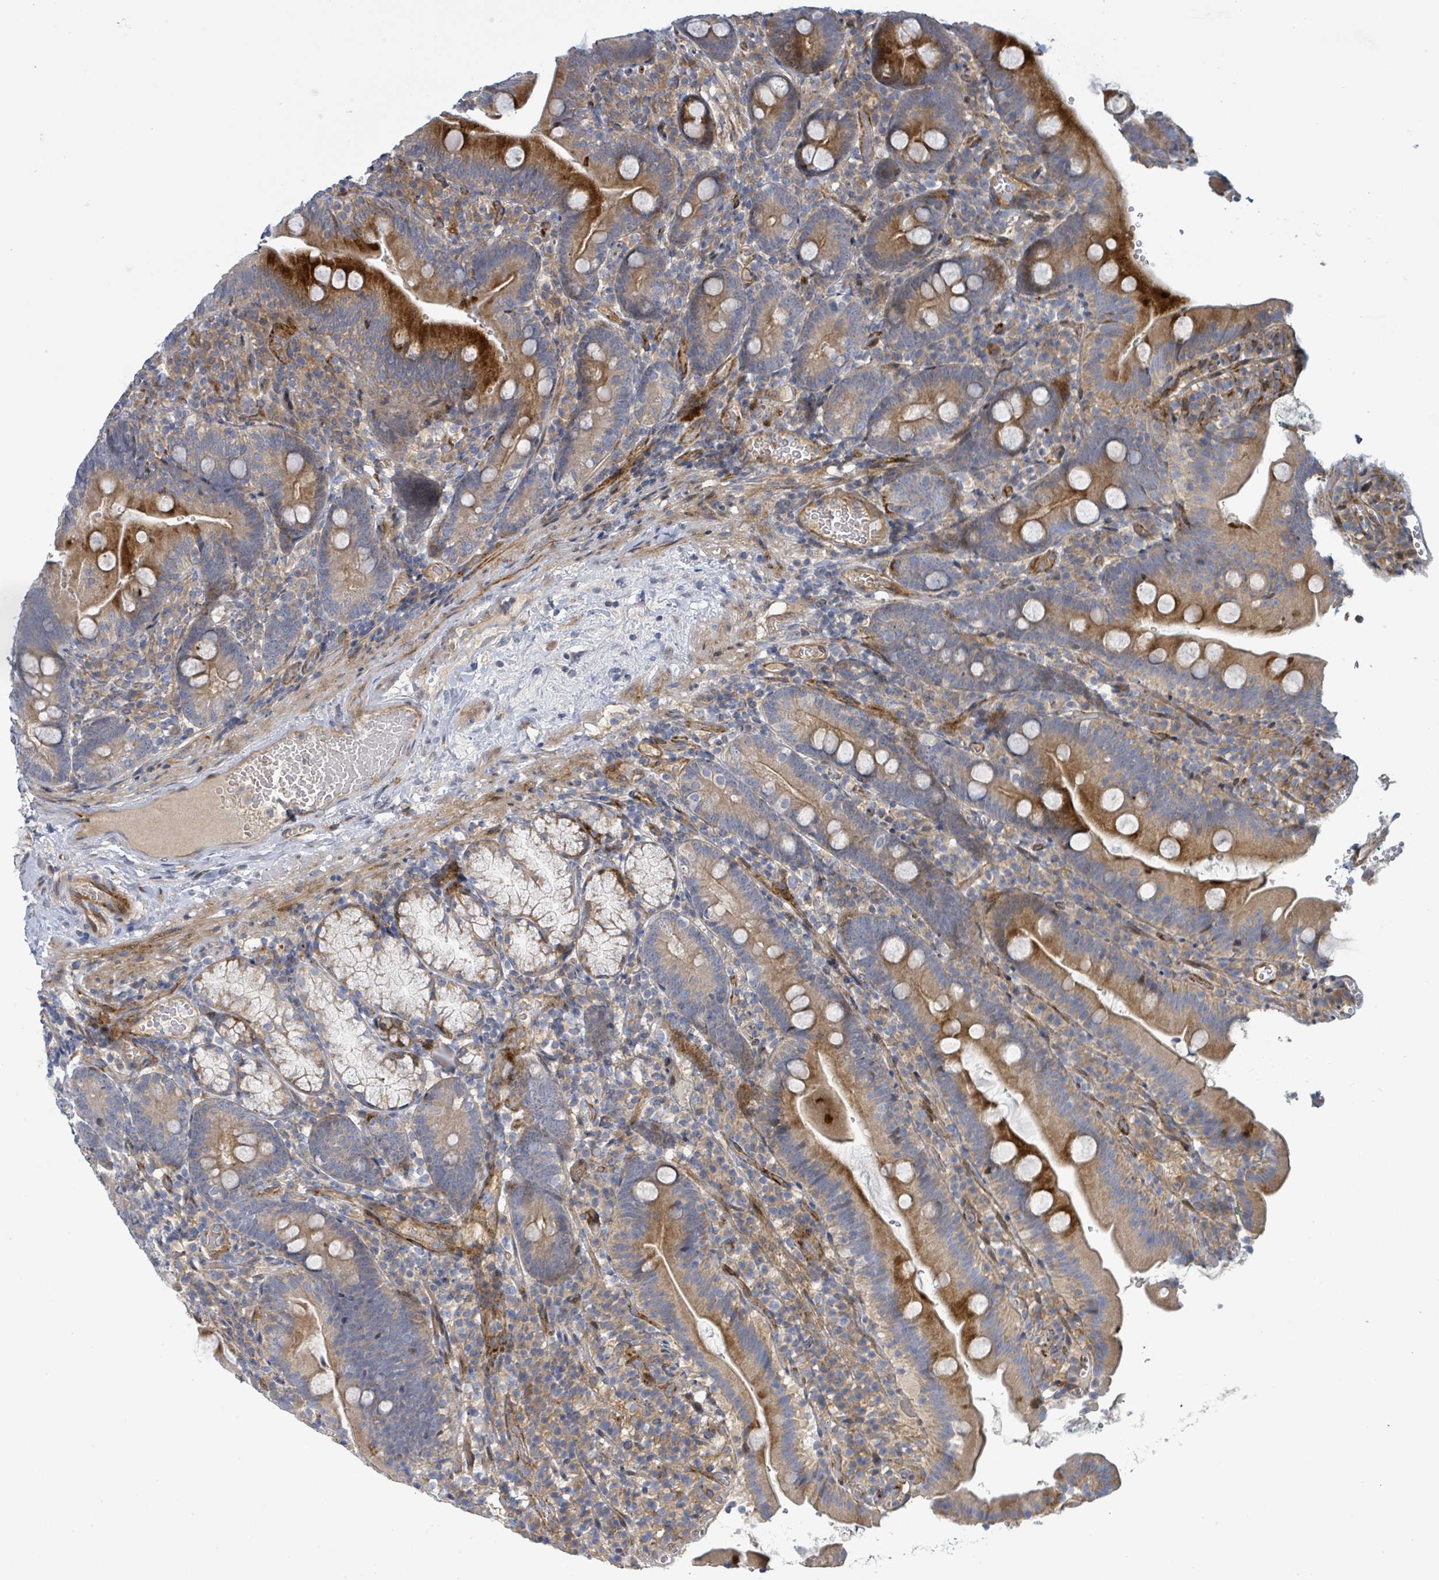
{"staining": {"intensity": "strong", "quantity": "25%-75%", "location": "cytoplasmic/membranous"}, "tissue": "duodenum", "cell_type": "Glandular cells", "image_type": "normal", "snomed": [{"axis": "morphology", "description": "Normal tissue, NOS"}, {"axis": "topography", "description": "Duodenum"}], "caption": "Immunohistochemical staining of normal human duodenum exhibits strong cytoplasmic/membranous protein expression in approximately 25%-75% of glandular cells. (DAB (3,3'-diaminobenzidine) = brown stain, brightfield microscopy at high magnification).", "gene": "CFAP210", "patient": {"sex": "female", "age": 67}}